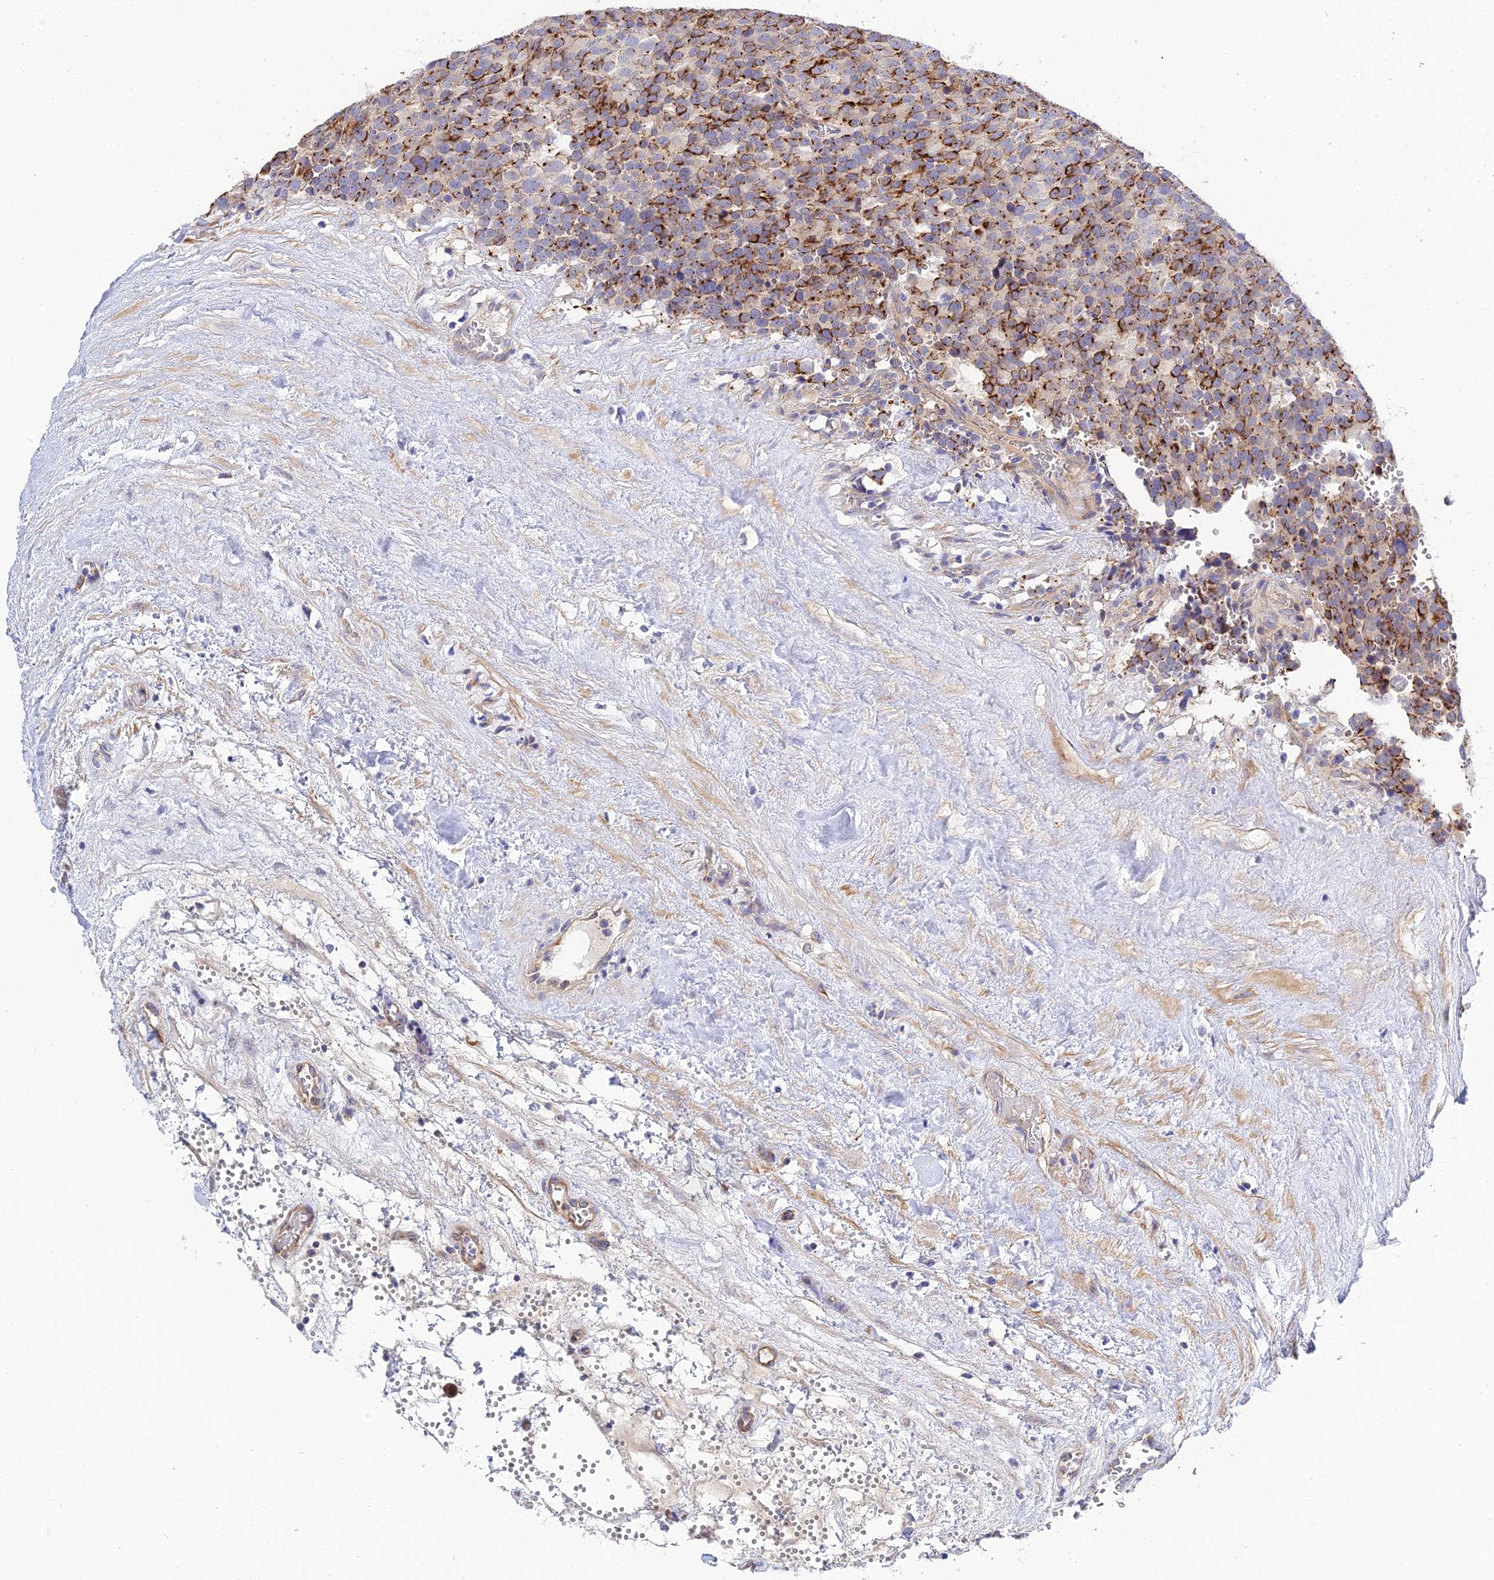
{"staining": {"intensity": "strong", "quantity": ">75%", "location": "cytoplasmic/membranous"}, "tissue": "testis cancer", "cell_type": "Tumor cells", "image_type": "cancer", "snomed": [{"axis": "morphology", "description": "Seminoma, NOS"}, {"axis": "topography", "description": "Testis"}], "caption": "Testis cancer was stained to show a protein in brown. There is high levels of strong cytoplasmic/membranous staining in about >75% of tumor cells.", "gene": "APOBEC3H", "patient": {"sex": "male", "age": 71}}